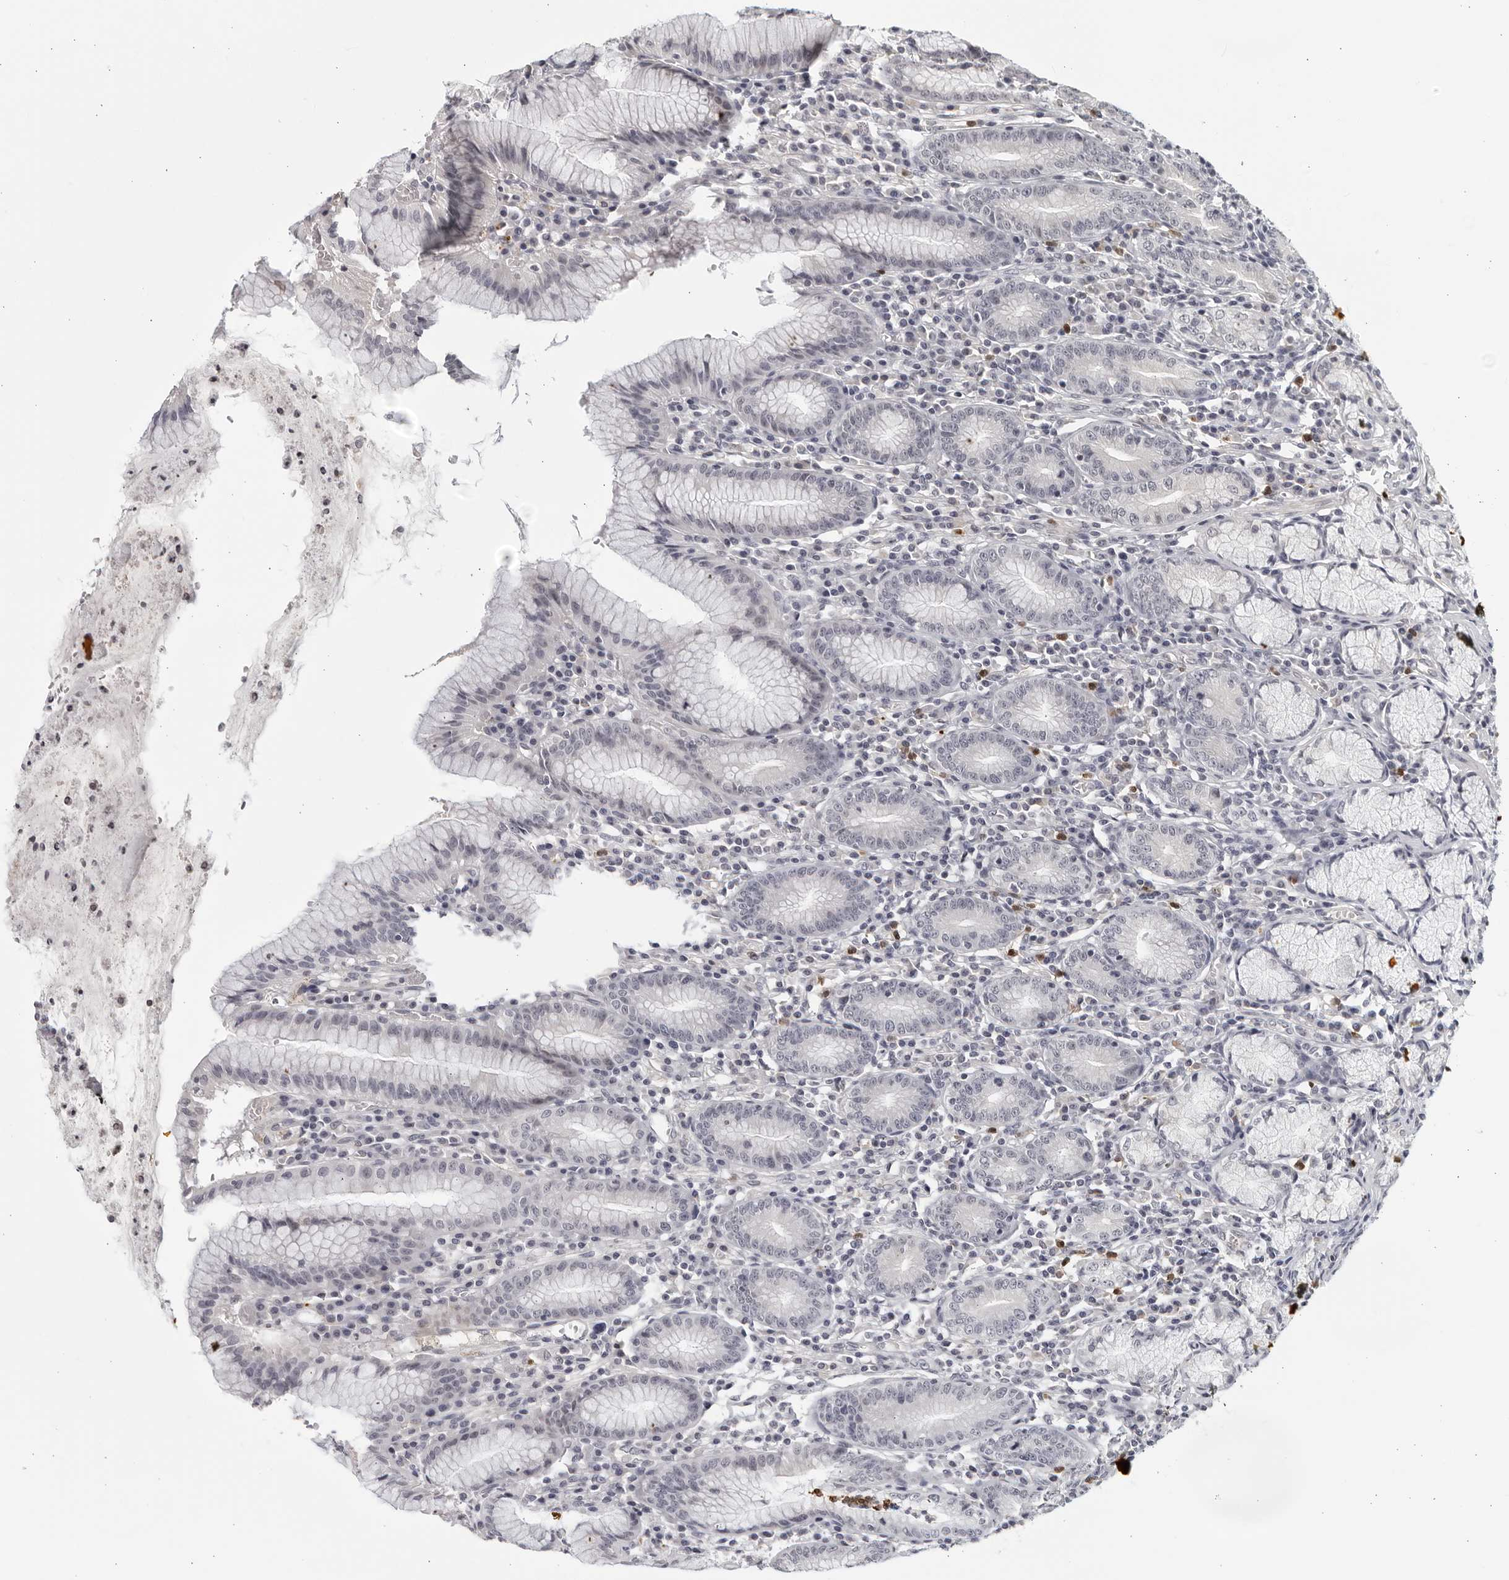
{"staining": {"intensity": "negative", "quantity": "none", "location": "none"}, "tissue": "stomach", "cell_type": "Glandular cells", "image_type": "normal", "snomed": [{"axis": "morphology", "description": "Normal tissue, NOS"}, {"axis": "topography", "description": "Stomach"}], "caption": "This micrograph is of benign stomach stained with immunohistochemistry to label a protein in brown with the nuclei are counter-stained blue. There is no positivity in glandular cells.", "gene": "STRADB", "patient": {"sex": "male", "age": 55}}